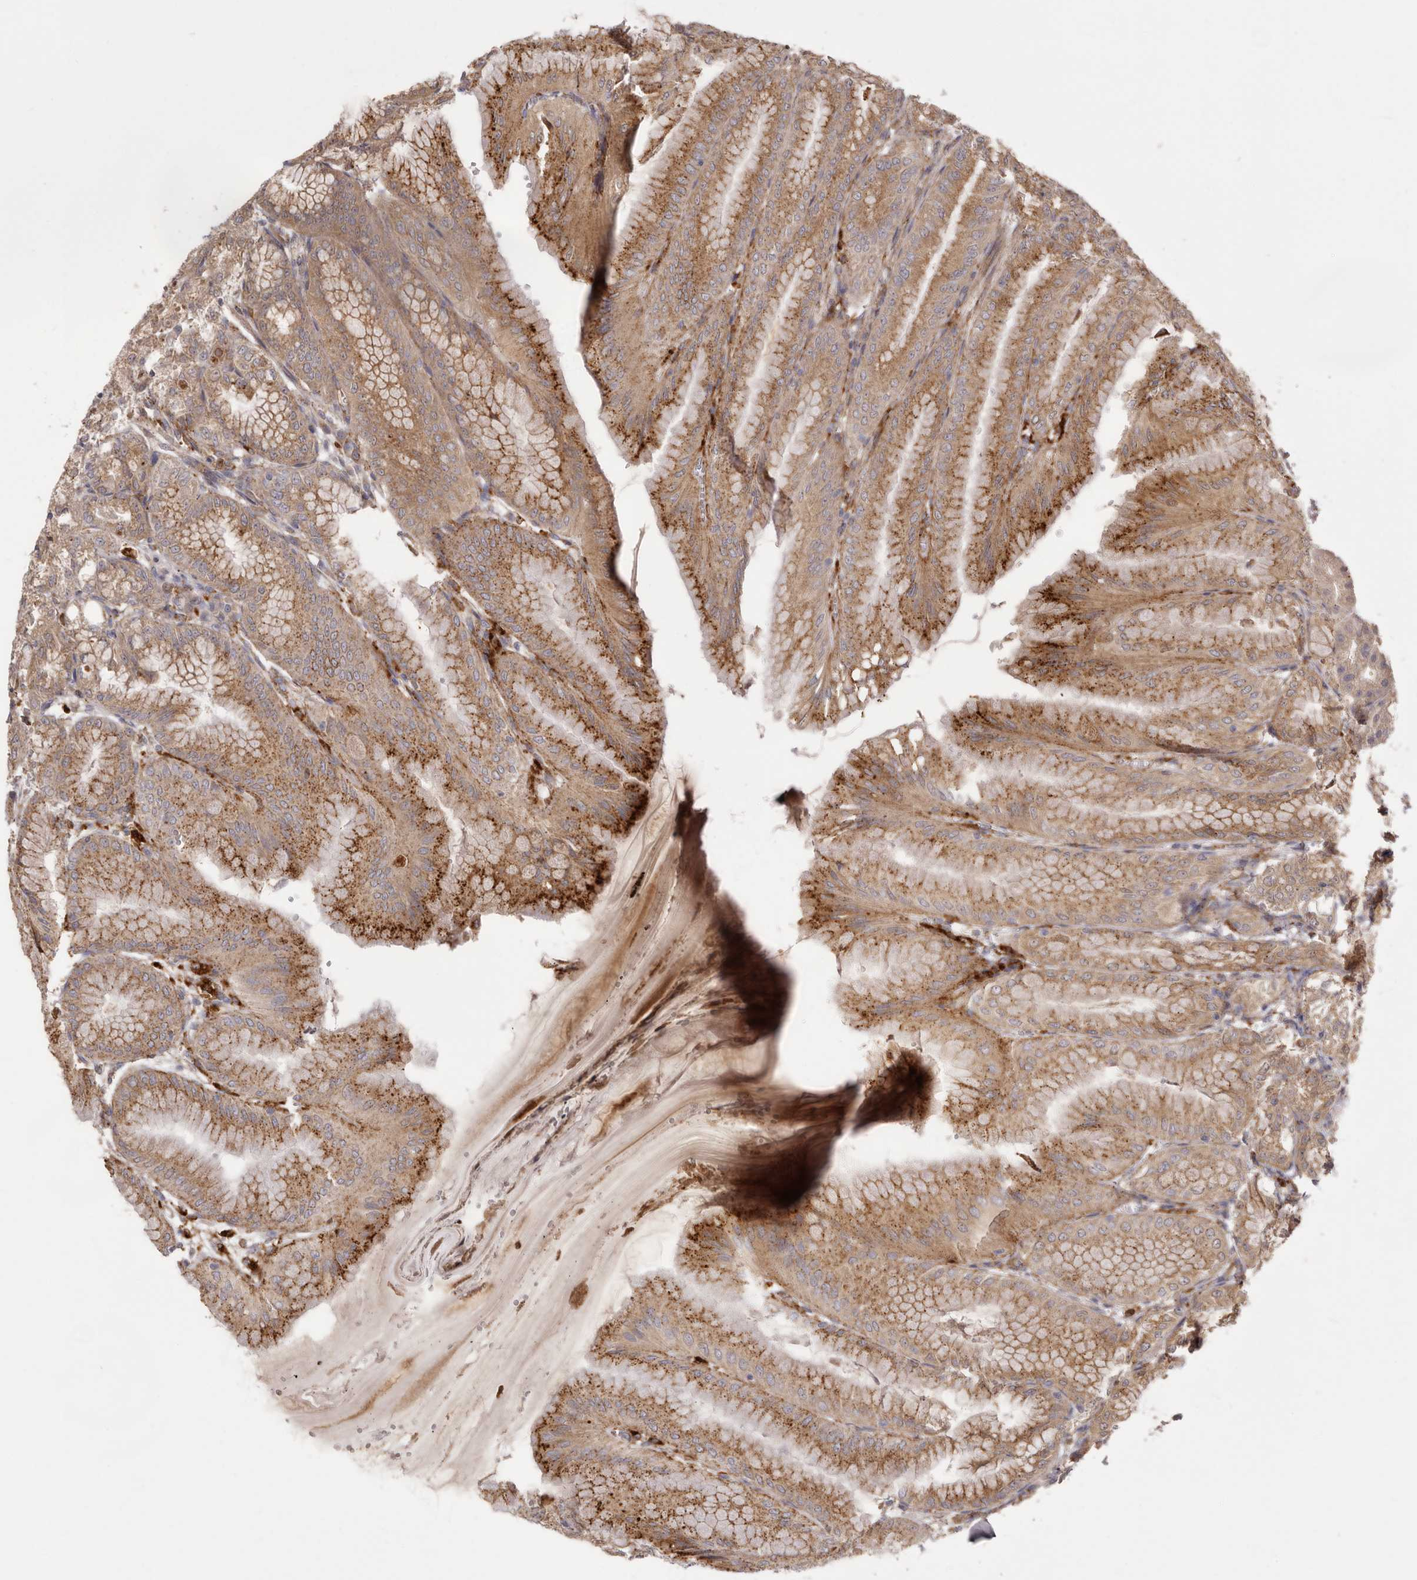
{"staining": {"intensity": "moderate", "quantity": ">75%", "location": "cytoplasmic/membranous"}, "tissue": "stomach", "cell_type": "Glandular cells", "image_type": "normal", "snomed": [{"axis": "morphology", "description": "Normal tissue, NOS"}, {"axis": "topography", "description": "Stomach, lower"}], "caption": "Immunohistochemistry of benign human stomach reveals medium levels of moderate cytoplasmic/membranous positivity in approximately >75% of glandular cells. The staining was performed using DAB to visualize the protein expression in brown, while the nuclei were stained in blue with hematoxylin (Magnification: 20x).", "gene": "GRN", "patient": {"sex": "male", "age": 71}}